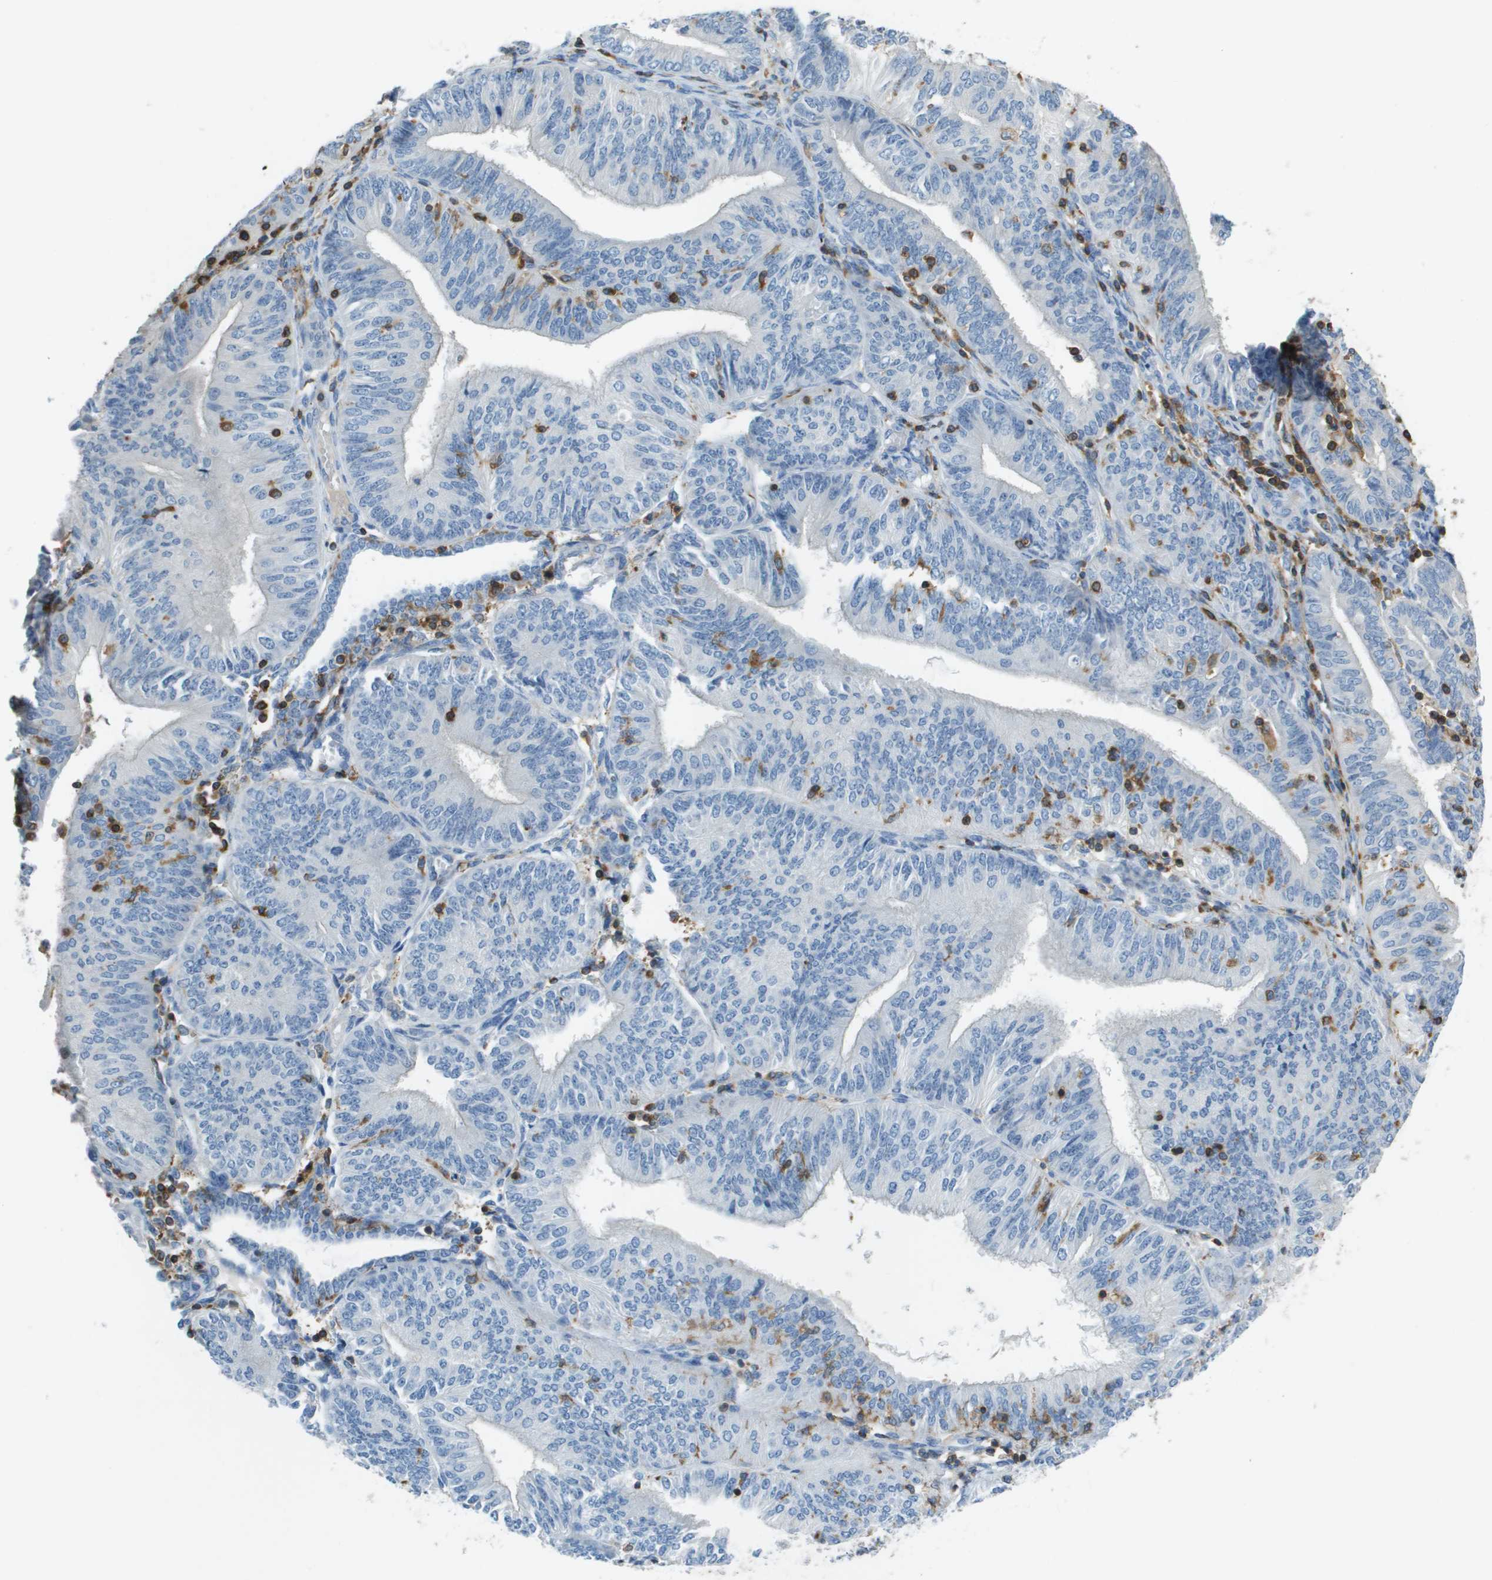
{"staining": {"intensity": "negative", "quantity": "none", "location": "none"}, "tissue": "endometrial cancer", "cell_type": "Tumor cells", "image_type": "cancer", "snomed": [{"axis": "morphology", "description": "Adenocarcinoma, NOS"}, {"axis": "topography", "description": "Endometrium"}], "caption": "A histopathology image of human endometrial cancer (adenocarcinoma) is negative for staining in tumor cells.", "gene": "APBB1IP", "patient": {"sex": "female", "age": 58}}